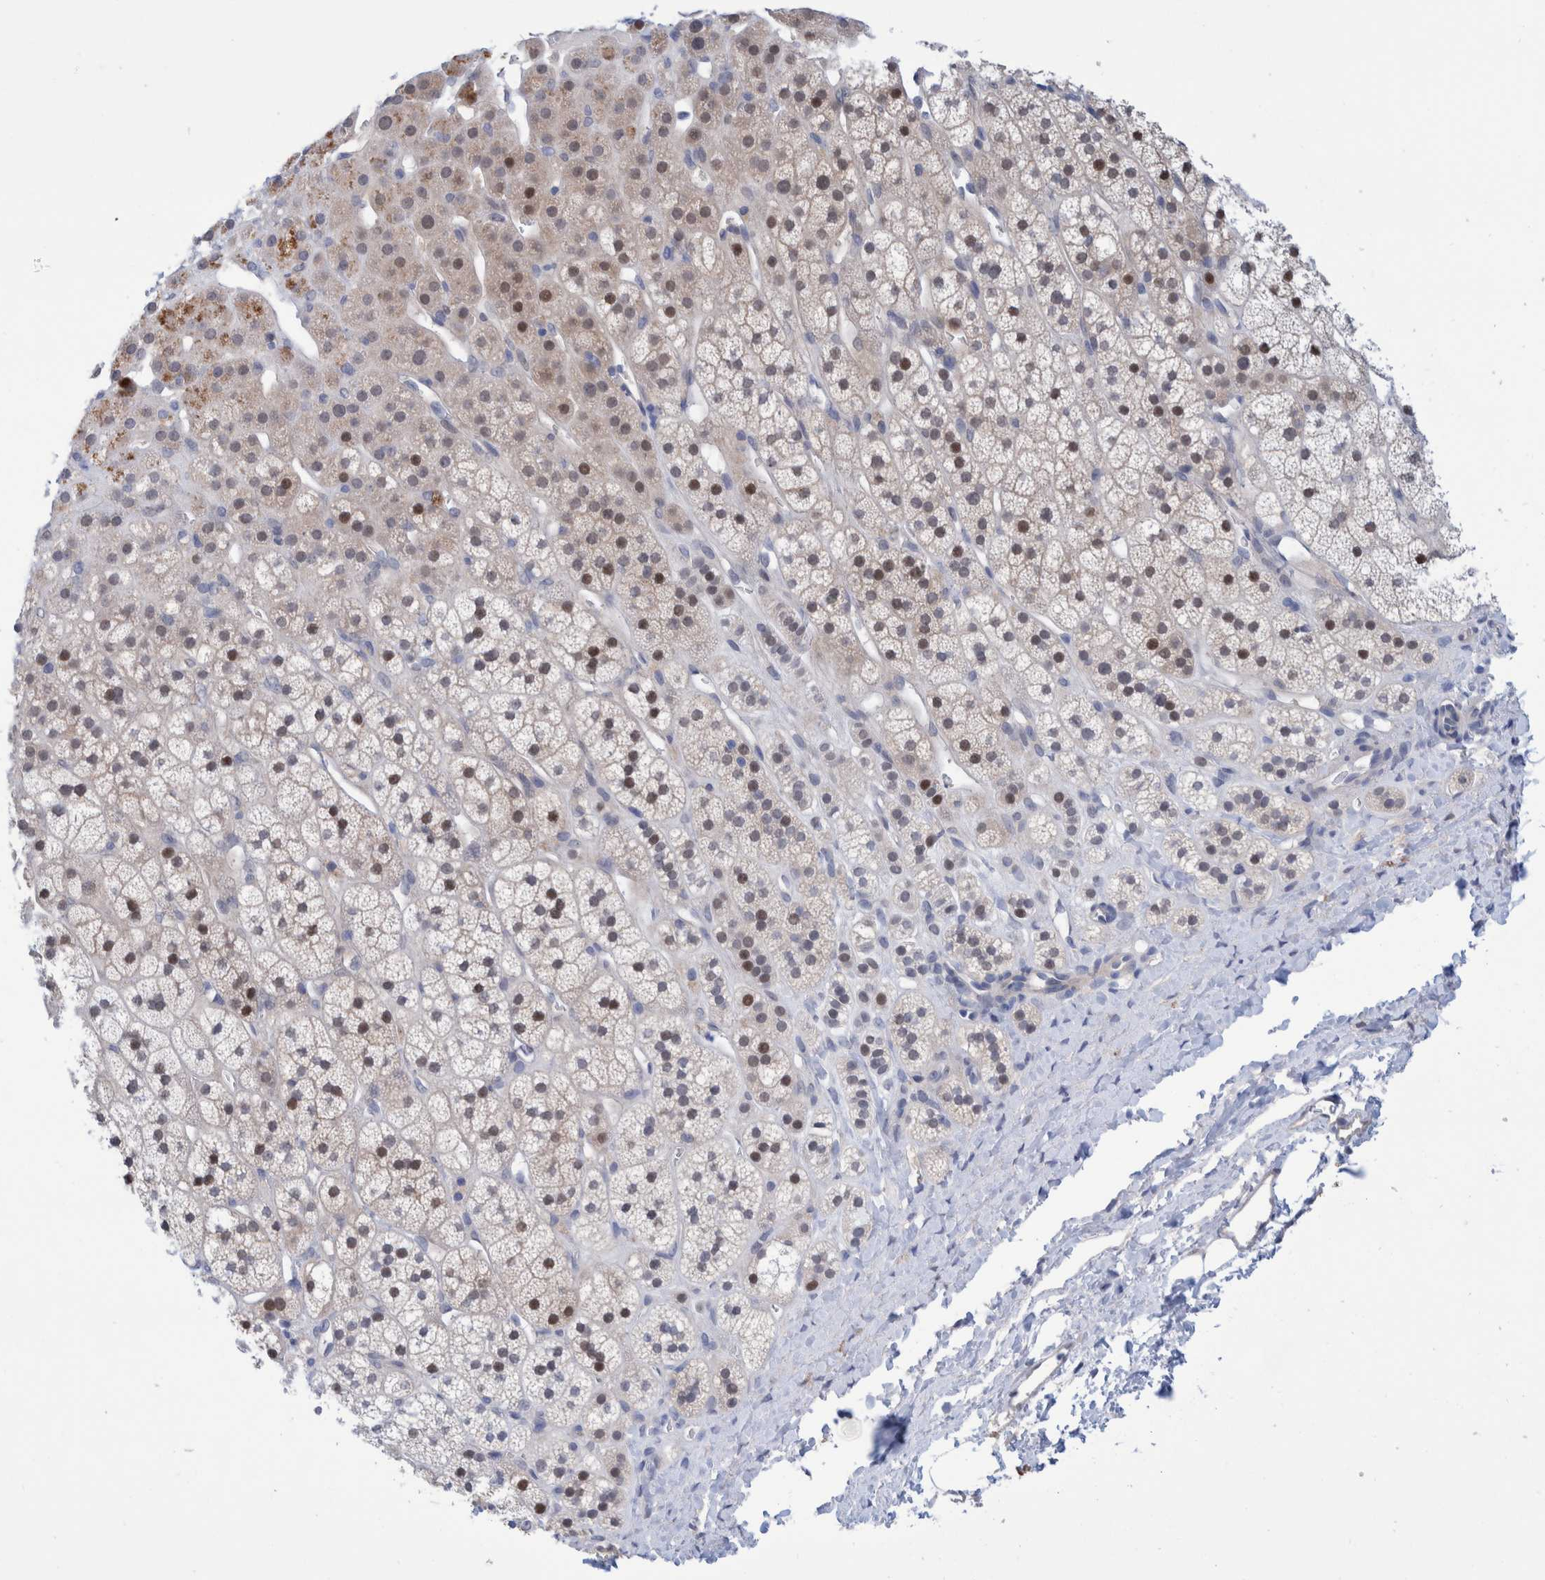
{"staining": {"intensity": "moderate", "quantity": ">75%", "location": "cytoplasmic/membranous,nuclear"}, "tissue": "adrenal gland", "cell_type": "Glandular cells", "image_type": "normal", "snomed": [{"axis": "morphology", "description": "Normal tissue, NOS"}, {"axis": "topography", "description": "Adrenal gland"}], "caption": "A brown stain highlights moderate cytoplasmic/membranous,nuclear expression of a protein in glandular cells of benign adrenal gland.", "gene": "PFAS", "patient": {"sex": "male", "age": 56}}